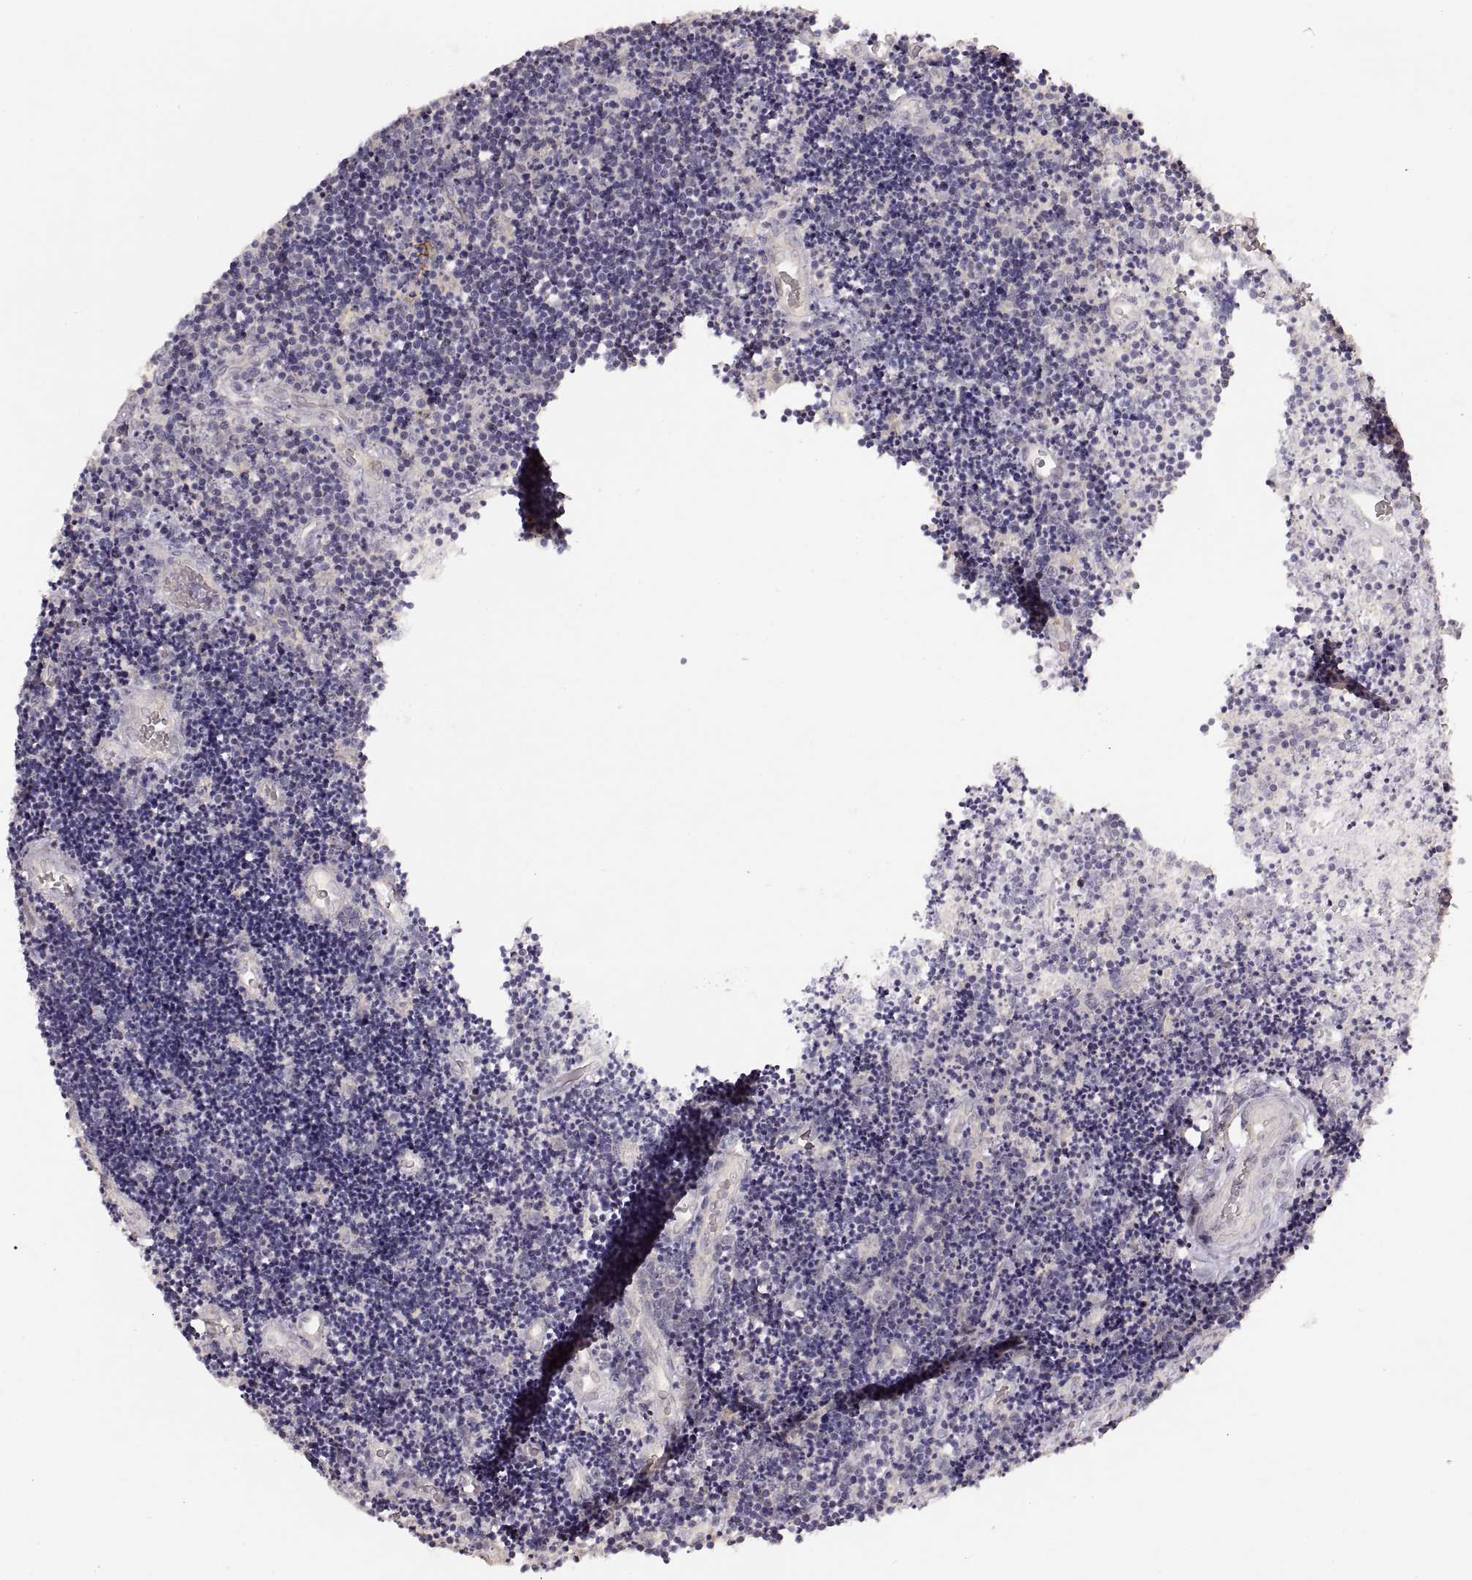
{"staining": {"intensity": "negative", "quantity": "none", "location": "none"}, "tissue": "lymphoma", "cell_type": "Tumor cells", "image_type": "cancer", "snomed": [{"axis": "morphology", "description": "Malignant lymphoma, non-Hodgkin's type, Low grade"}, {"axis": "topography", "description": "Brain"}], "caption": "Immunohistochemistry micrograph of malignant lymphoma, non-Hodgkin's type (low-grade) stained for a protein (brown), which shows no expression in tumor cells. (DAB IHC with hematoxylin counter stain).", "gene": "LAMC2", "patient": {"sex": "female", "age": 66}}